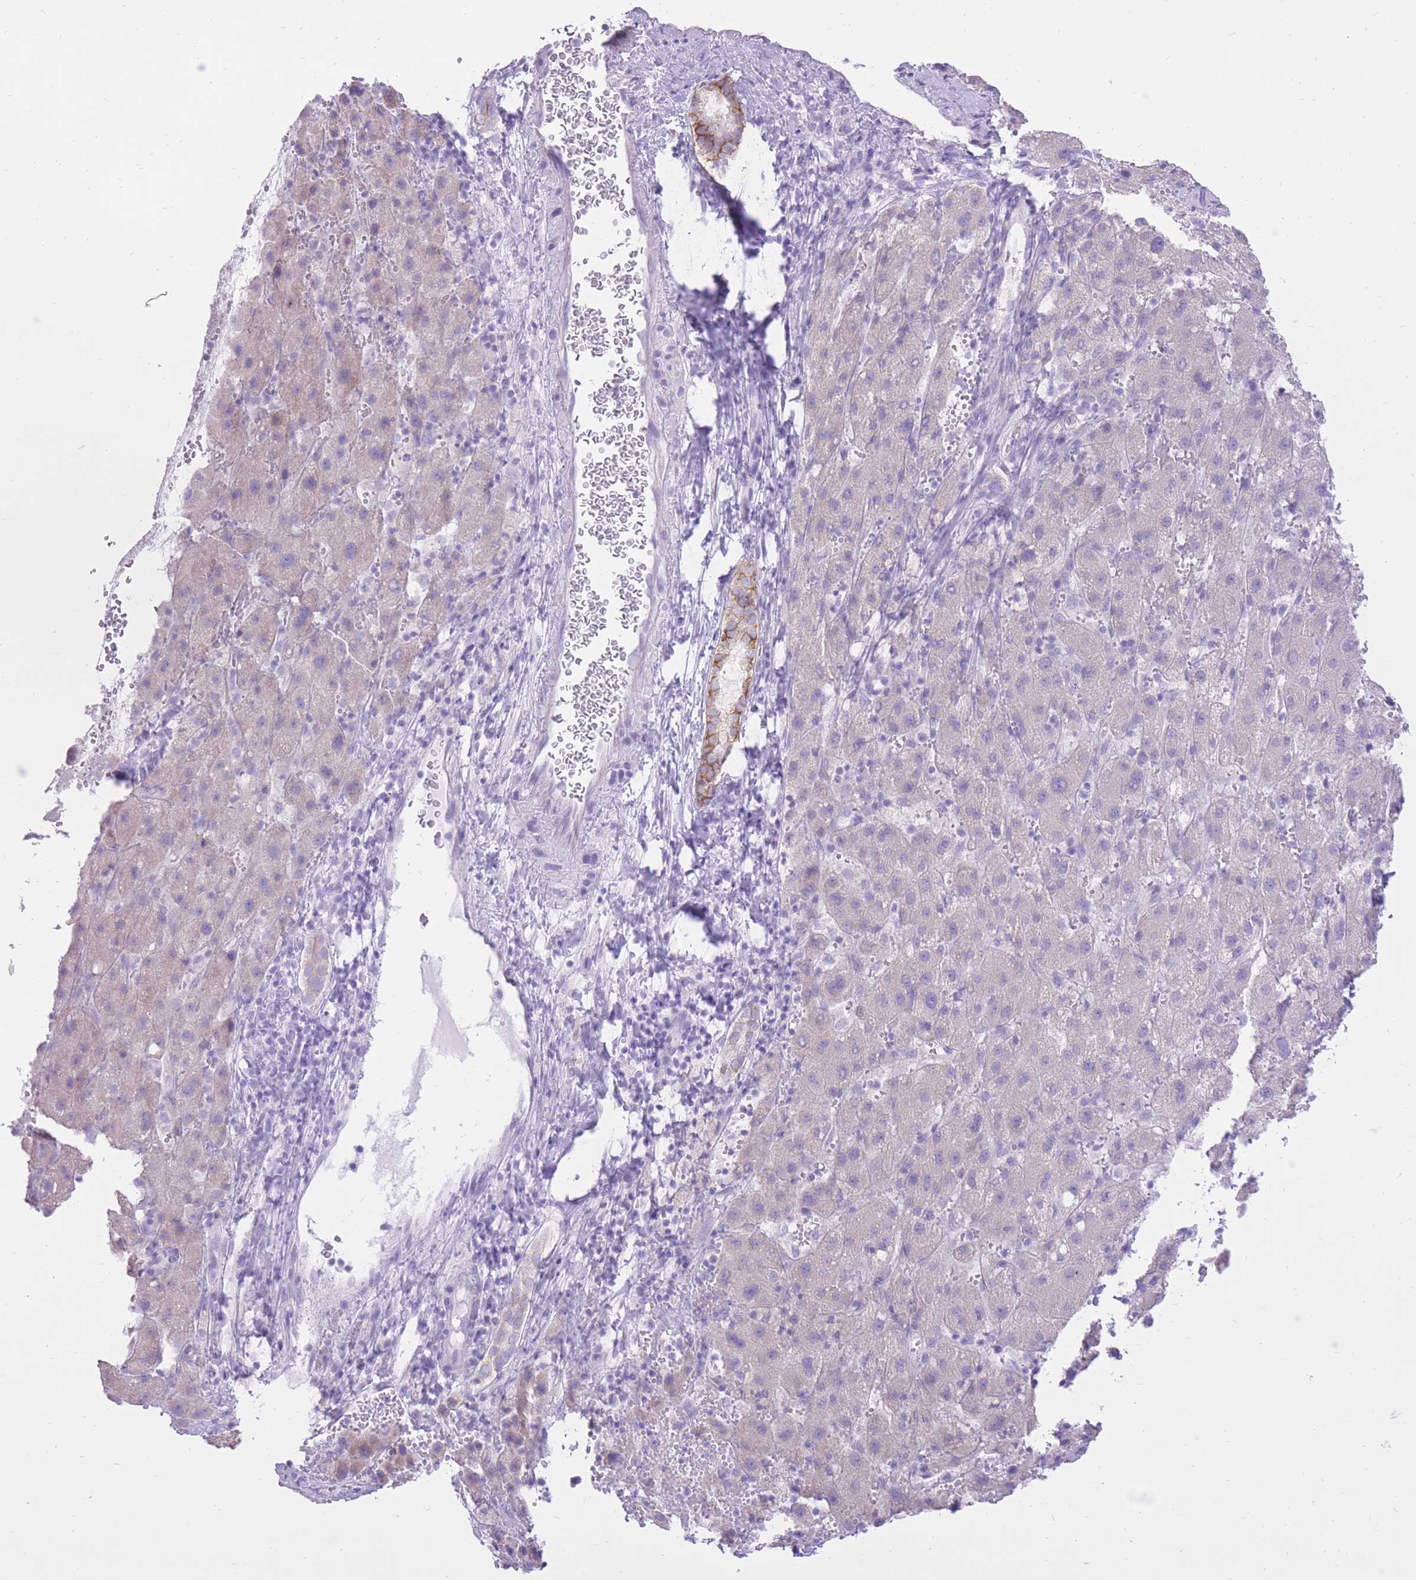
{"staining": {"intensity": "negative", "quantity": "none", "location": "none"}, "tissue": "liver cancer", "cell_type": "Tumor cells", "image_type": "cancer", "snomed": [{"axis": "morphology", "description": "Carcinoma, Hepatocellular, NOS"}, {"axis": "topography", "description": "Liver"}], "caption": "IHC micrograph of human liver cancer stained for a protein (brown), which shows no expression in tumor cells.", "gene": "SLC4A4", "patient": {"sex": "female", "age": 58}}